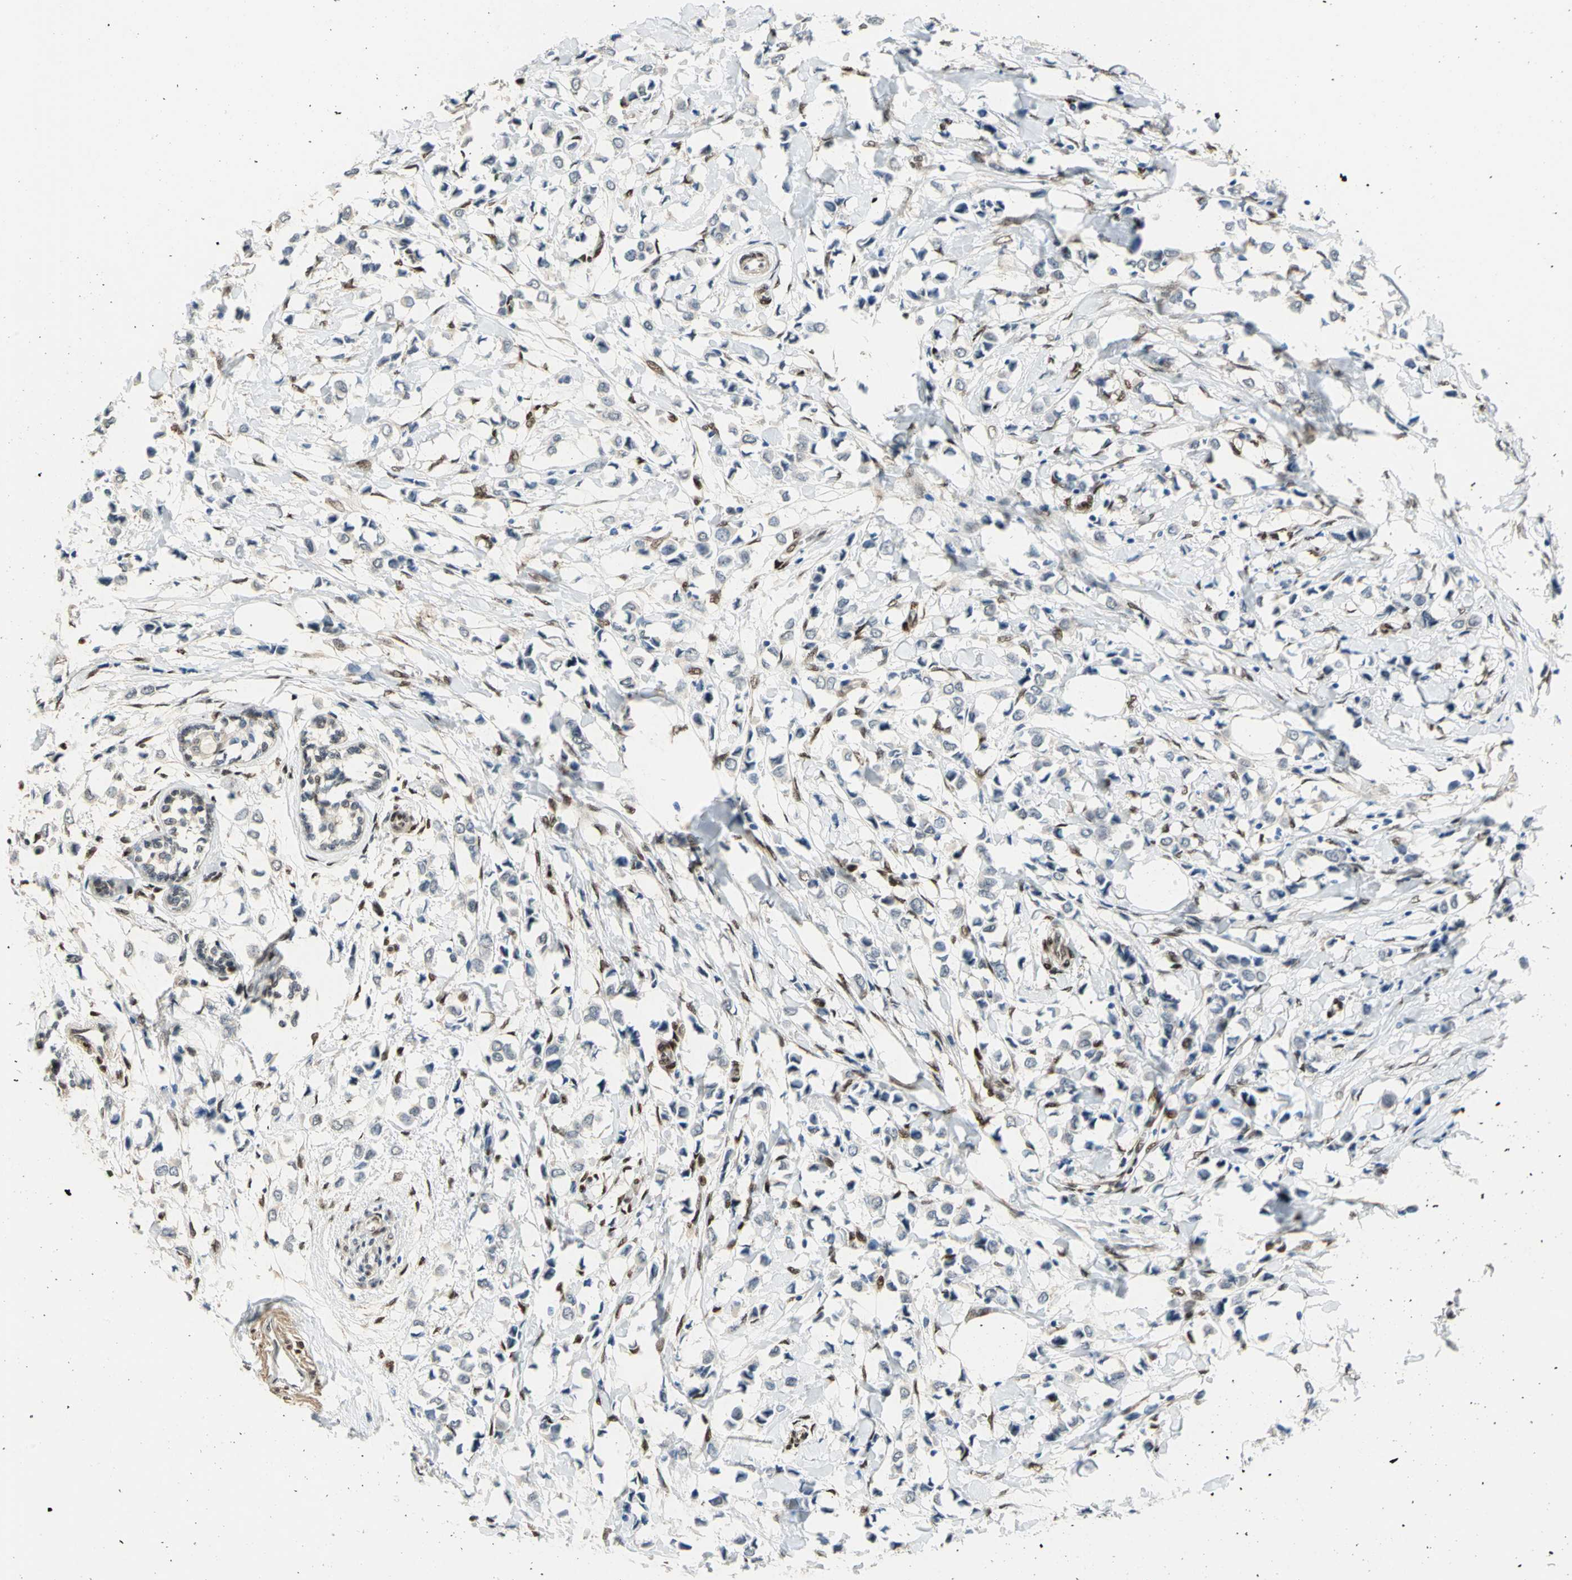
{"staining": {"intensity": "weak", "quantity": "<25%", "location": "cytoplasmic/membranous"}, "tissue": "breast cancer", "cell_type": "Tumor cells", "image_type": "cancer", "snomed": [{"axis": "morphology", "description": "Lobular carcinoma"}, {"axis": "topography", "description": "Breast"}], "caption": "Micrograph shows no significant protein staining in tumor cells of breast cancer.", "gene": "RBFOX2", "patient": {"sex": "female", "age": 51}}